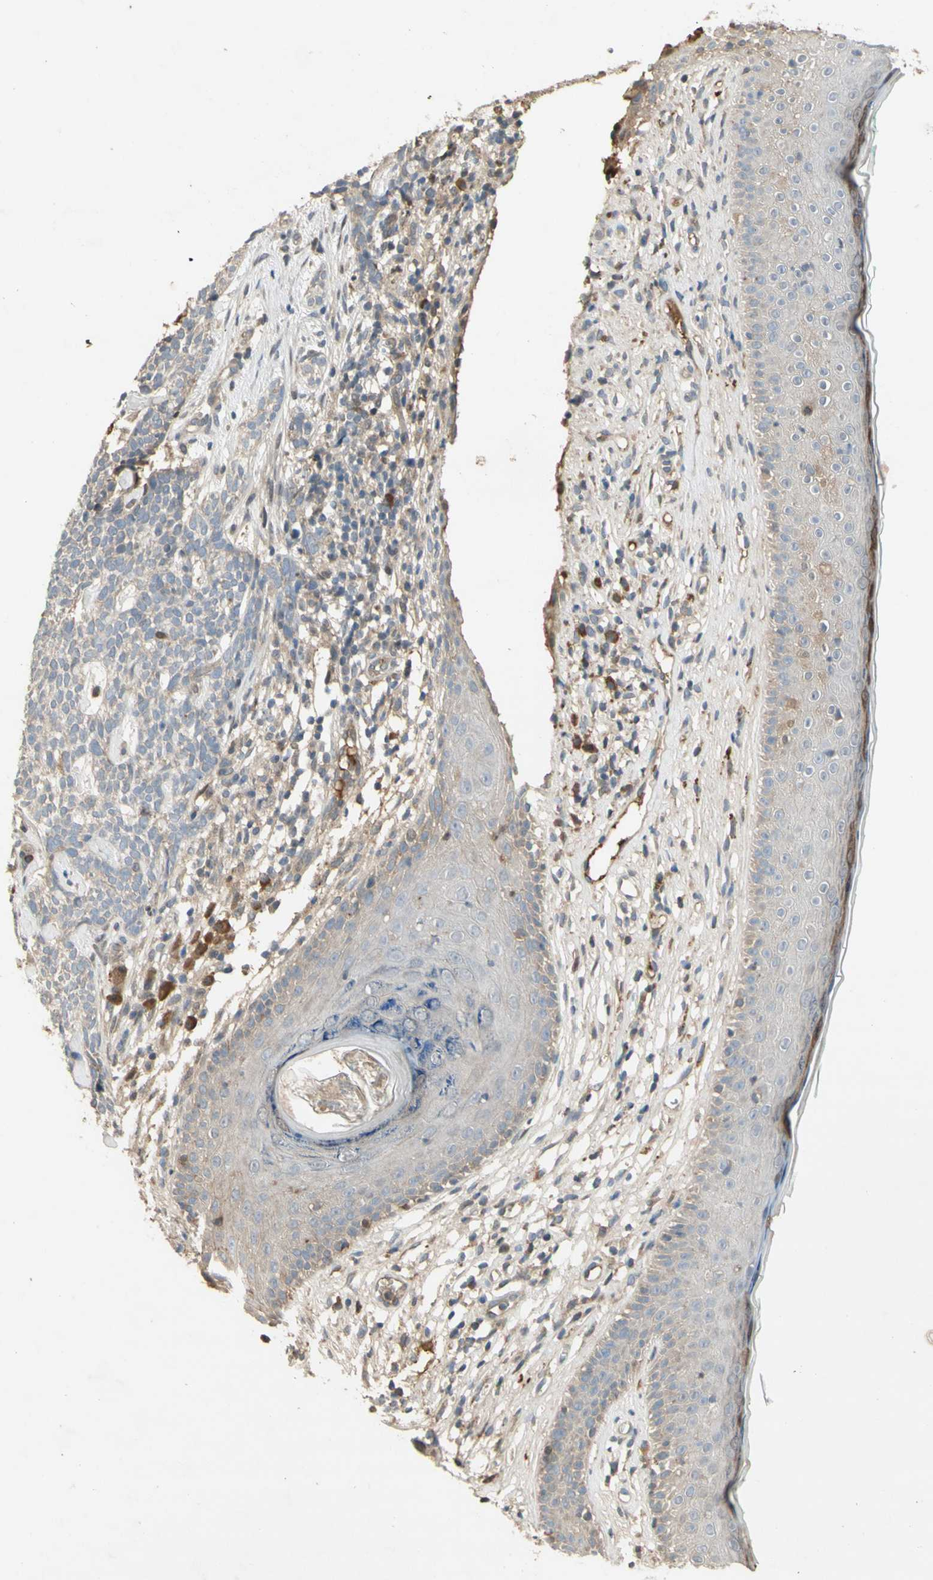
{"staining": {"intensity": "weak", "quantity": "<25%", "location": "cytoplasmic/membranous"}, "tissue": "skin cancer", "cell_type": "Tumor cells", "image_type": "cancer", "snomed": [{"axis": "morphology", "description": "Basal cell carcinoma"}, {"axis": "topography", "description": "Skin"}], "caption": "Basal cell carcinoma (skin) was stained to show a protein in brown. There is no significant positivity in tumor cells.", "gene": "NRG4", "patient": {"sex": "female", "age": 84}}